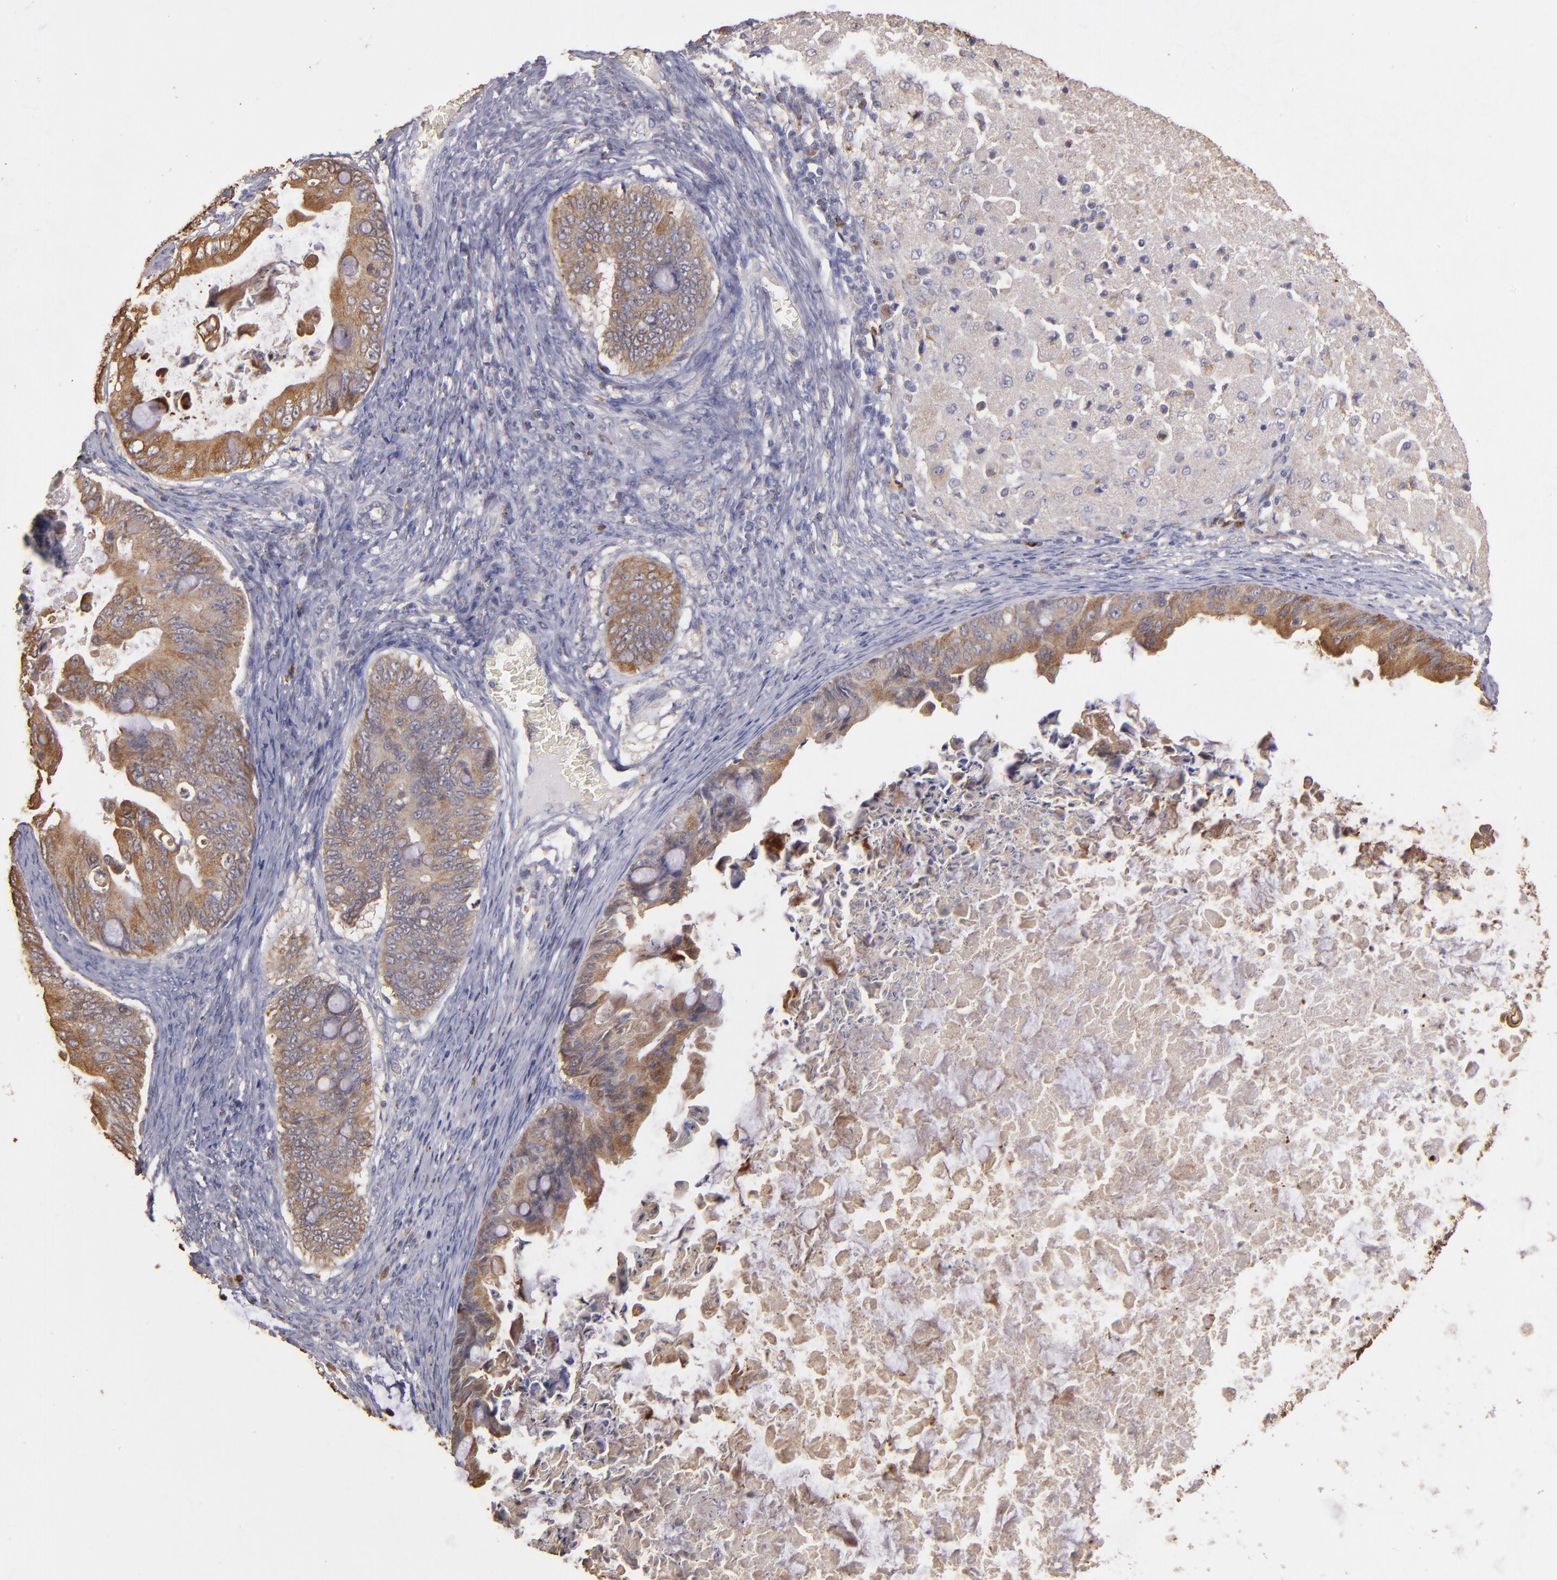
{"staining": {"intensity": "moderate", "quantity": ">75%", "location": "cytoplasmic/membranous"}, "tissue": "ovarian cancer", "cell_type": "Tumor cells", "image_type": "cancer", "snomed": [{"axis": "morphology", "description": "Cystadenocarcinoma, mucinous, NOS"}, {"axis": "topography", "description": "Ovary"}], "caption": "Protein staining of ovarian cancer (mucinous cystadenocarcinoma) tissue shows moderate cytoplasmic/membranous expression in approximately >75% of tumor cells.", "gene": "SRRD", "patient": {"sex": "female", "age": 37}}